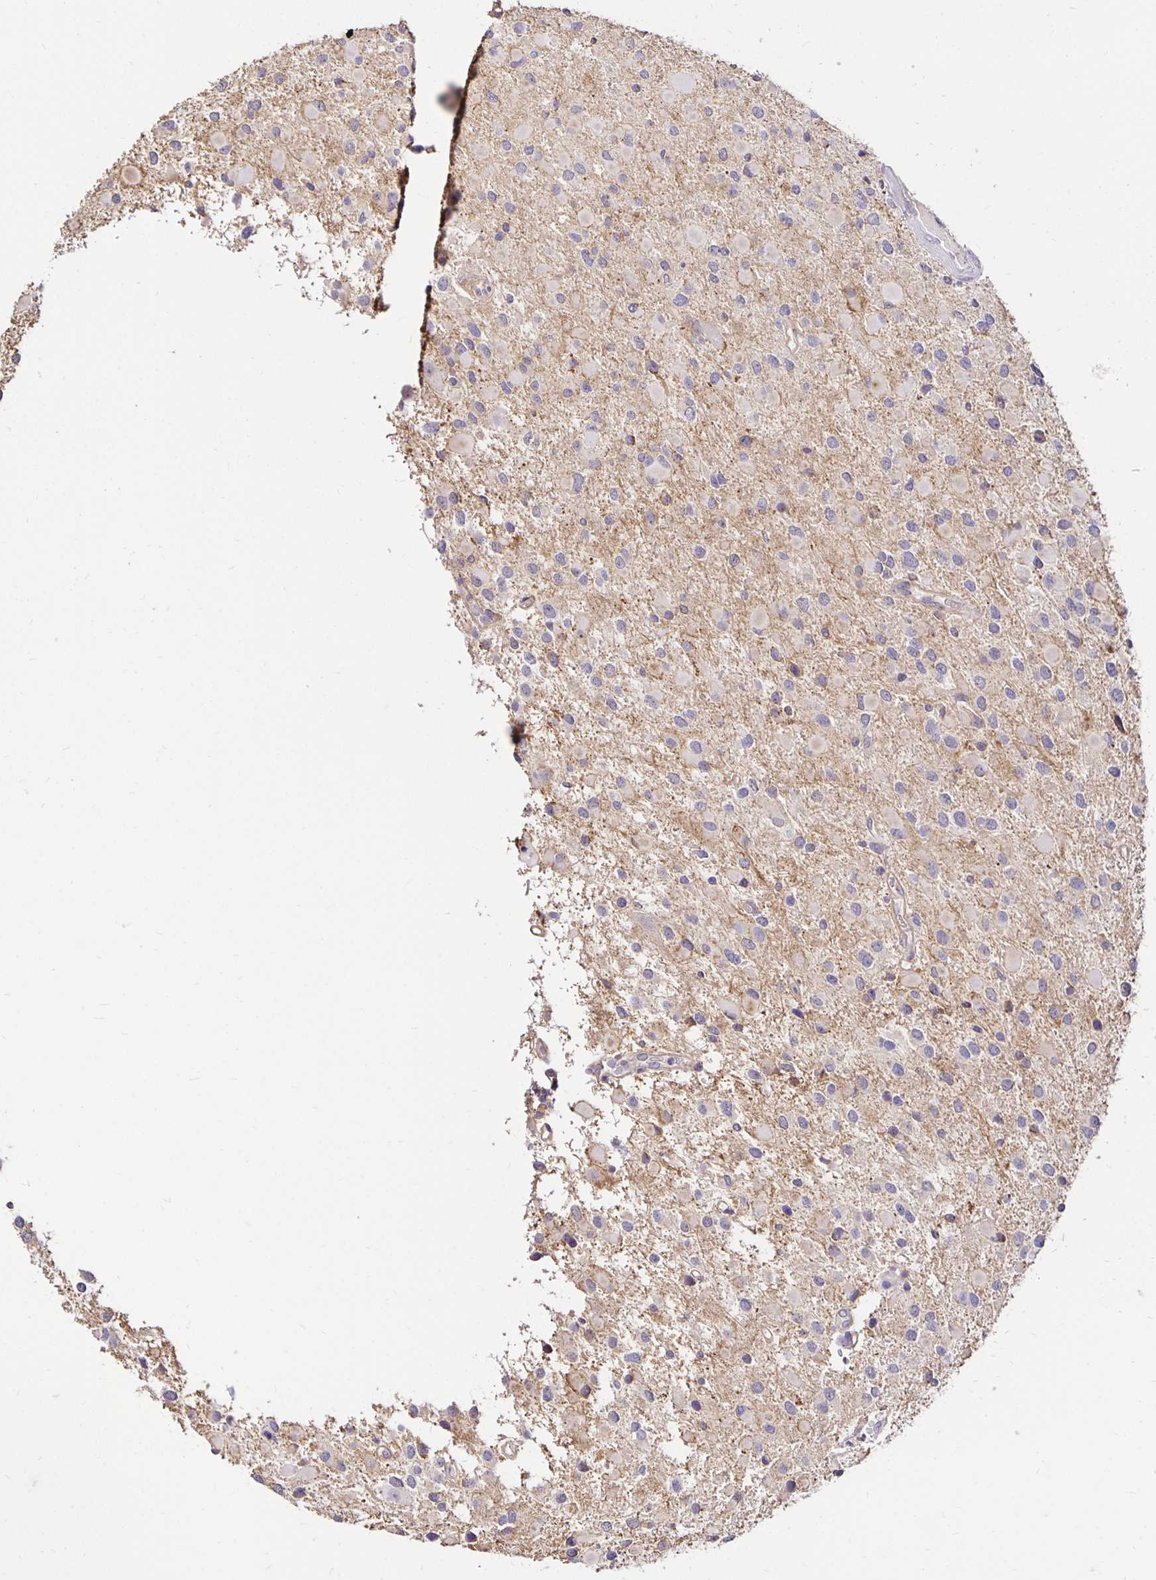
{"staining": {"intensity": "negative", "quantity": "none", "location": "none"}, "tissue": "glioma", "cell_type": "Tumor cells", "image_type": "cancer", "snomed": [{"axis": "morphology", "description": "Glioma, malignant, Low grade"}, {"axis": "topography", "description": "Brain"}], "caption": "IHC image of glioma stained for a protein (brown), which reveals no expression in tumor cells.", "gene": "PNPLA3", "patient": {"sex": "female", "age": 32}}